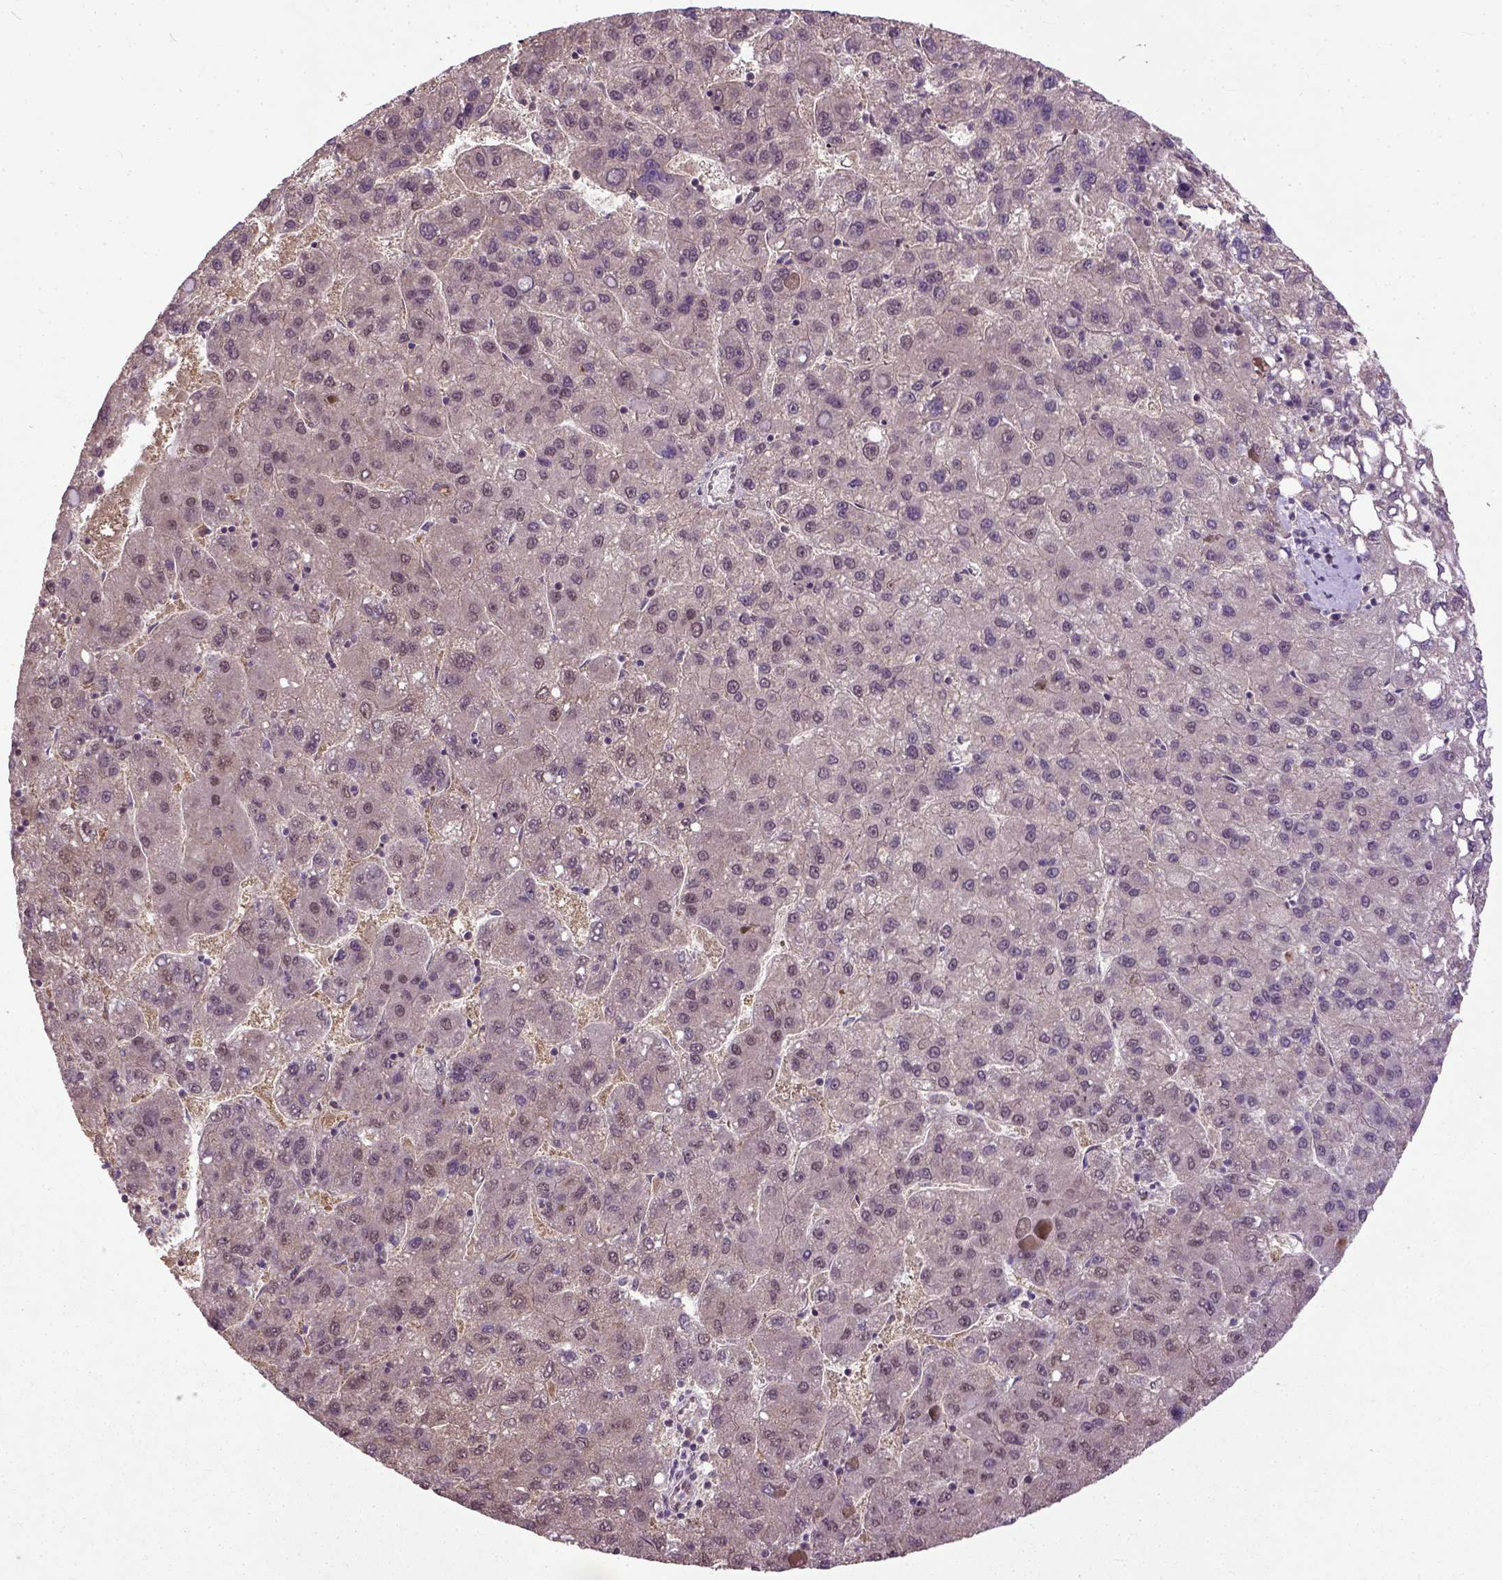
{"staining": {"intensity": "moderate", "quantity": "25%-75%", "location": "nuclear"}, "tissue": "liver cancer", "cell_type": "Tumor cells", "image_type": "cancer", "snomed": [{"axis": "morphology", "description": "Carcinoma, Hepatocellular, NOS"}, {"axis": "topography", "description": "Liver"}], "caption": "Liver cancer tissue reveals moderate nuclear positivity in approximately 25%-75% of tumor cells, visualized by immunohistochemistry. (DAB (3,3'-diaminobenzidine) = brown stain, brightfield microscopy at high magnification).", "gene": "UBA3", "patient": {"sex": "female", "age": 82}}